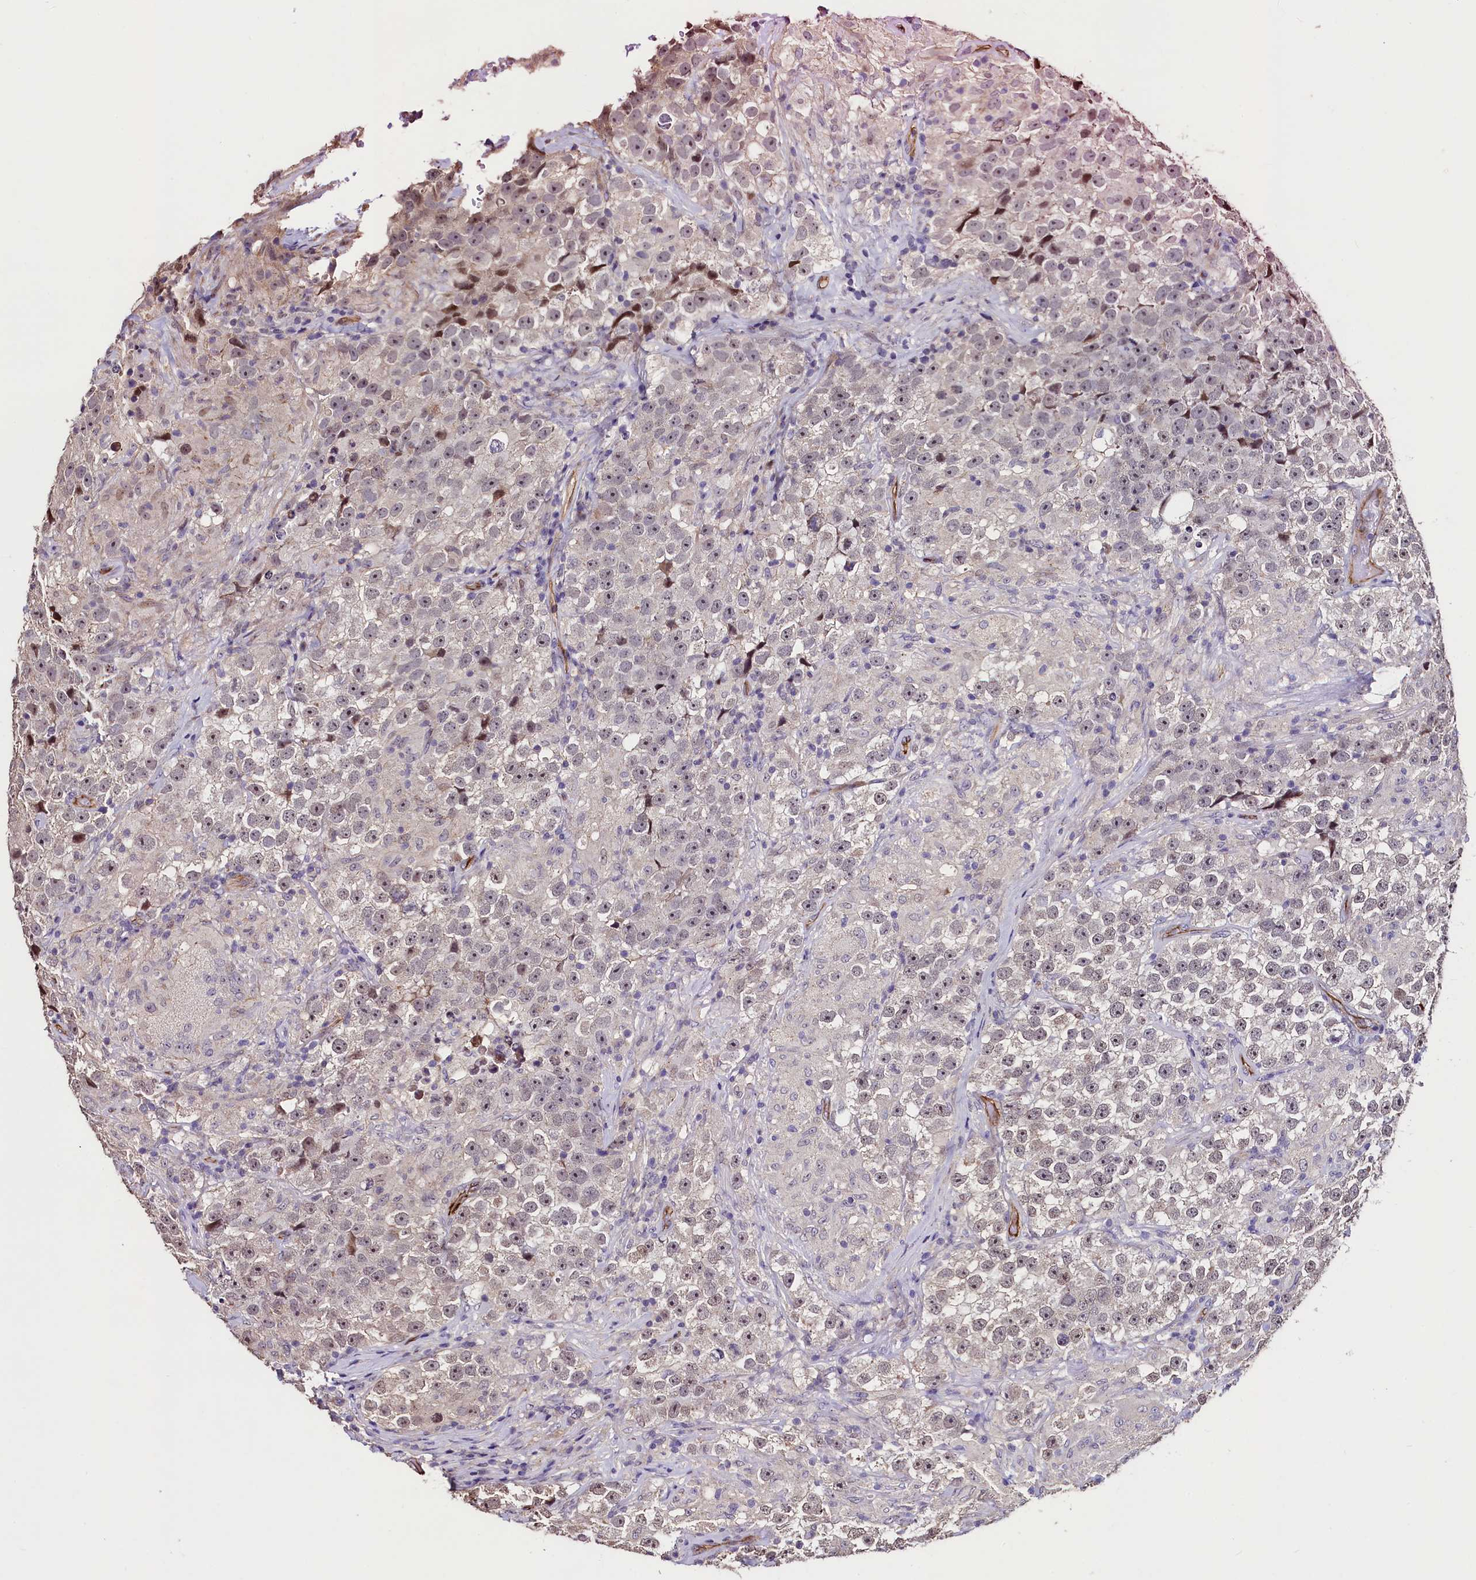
{"staining": {"intensity": "negative", "quantity": "none", "location": "none"}, "tissue": "testis cancer", "cell_type": "Tumor cells", "image_type": "cancer", "snomed": [{"axis": "morphology", "description": "Seminoma, NOS"}, {"axis": "topography", "description": "Testis"}], "caption": "An image of seminoma (testis) stained for a protein reveals no brown staining in tumor cells. Nuclei are stained in blue.", "gene": "PALM", "patient": {"sex": "male", "age": 46}}